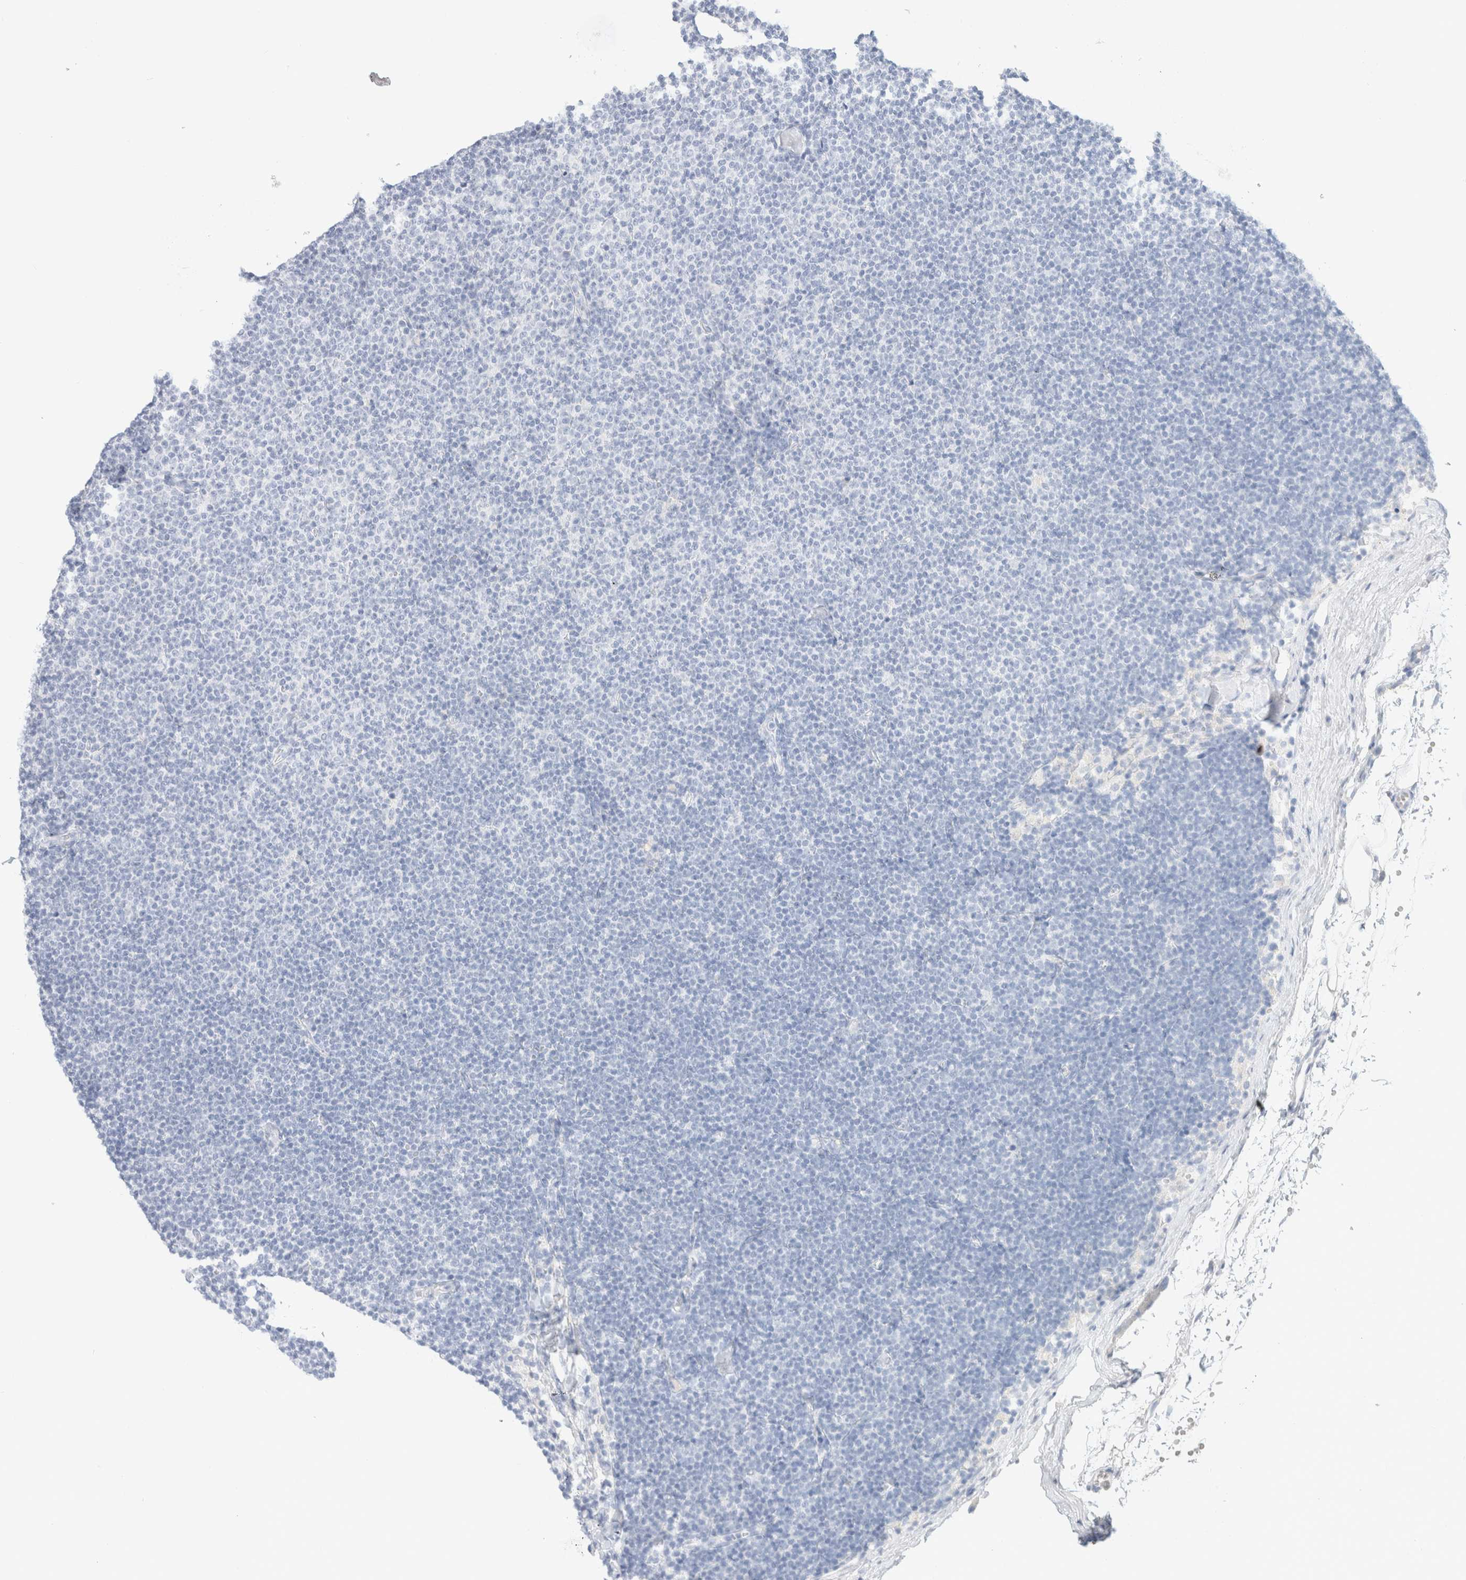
{"staining": {"intensity": "negative", "quantity": "none", "location": "none"}, "tissue": "lymphoma", "cell_type": "Tumor cells", "image_type": "cancer", "snomed": [{"axis": "morphology", "description": "Malignant lymphoma, non-Hodgkin's type, Low grade"}, {"axis": "topography", "description": "Lymph node"}], "caption": "This is a micrograph of IHC staining of lymphoma, which shows no staining in tumor cells.", "gene": "CPQ", "patient": {"sex": "female", "age": 53}}